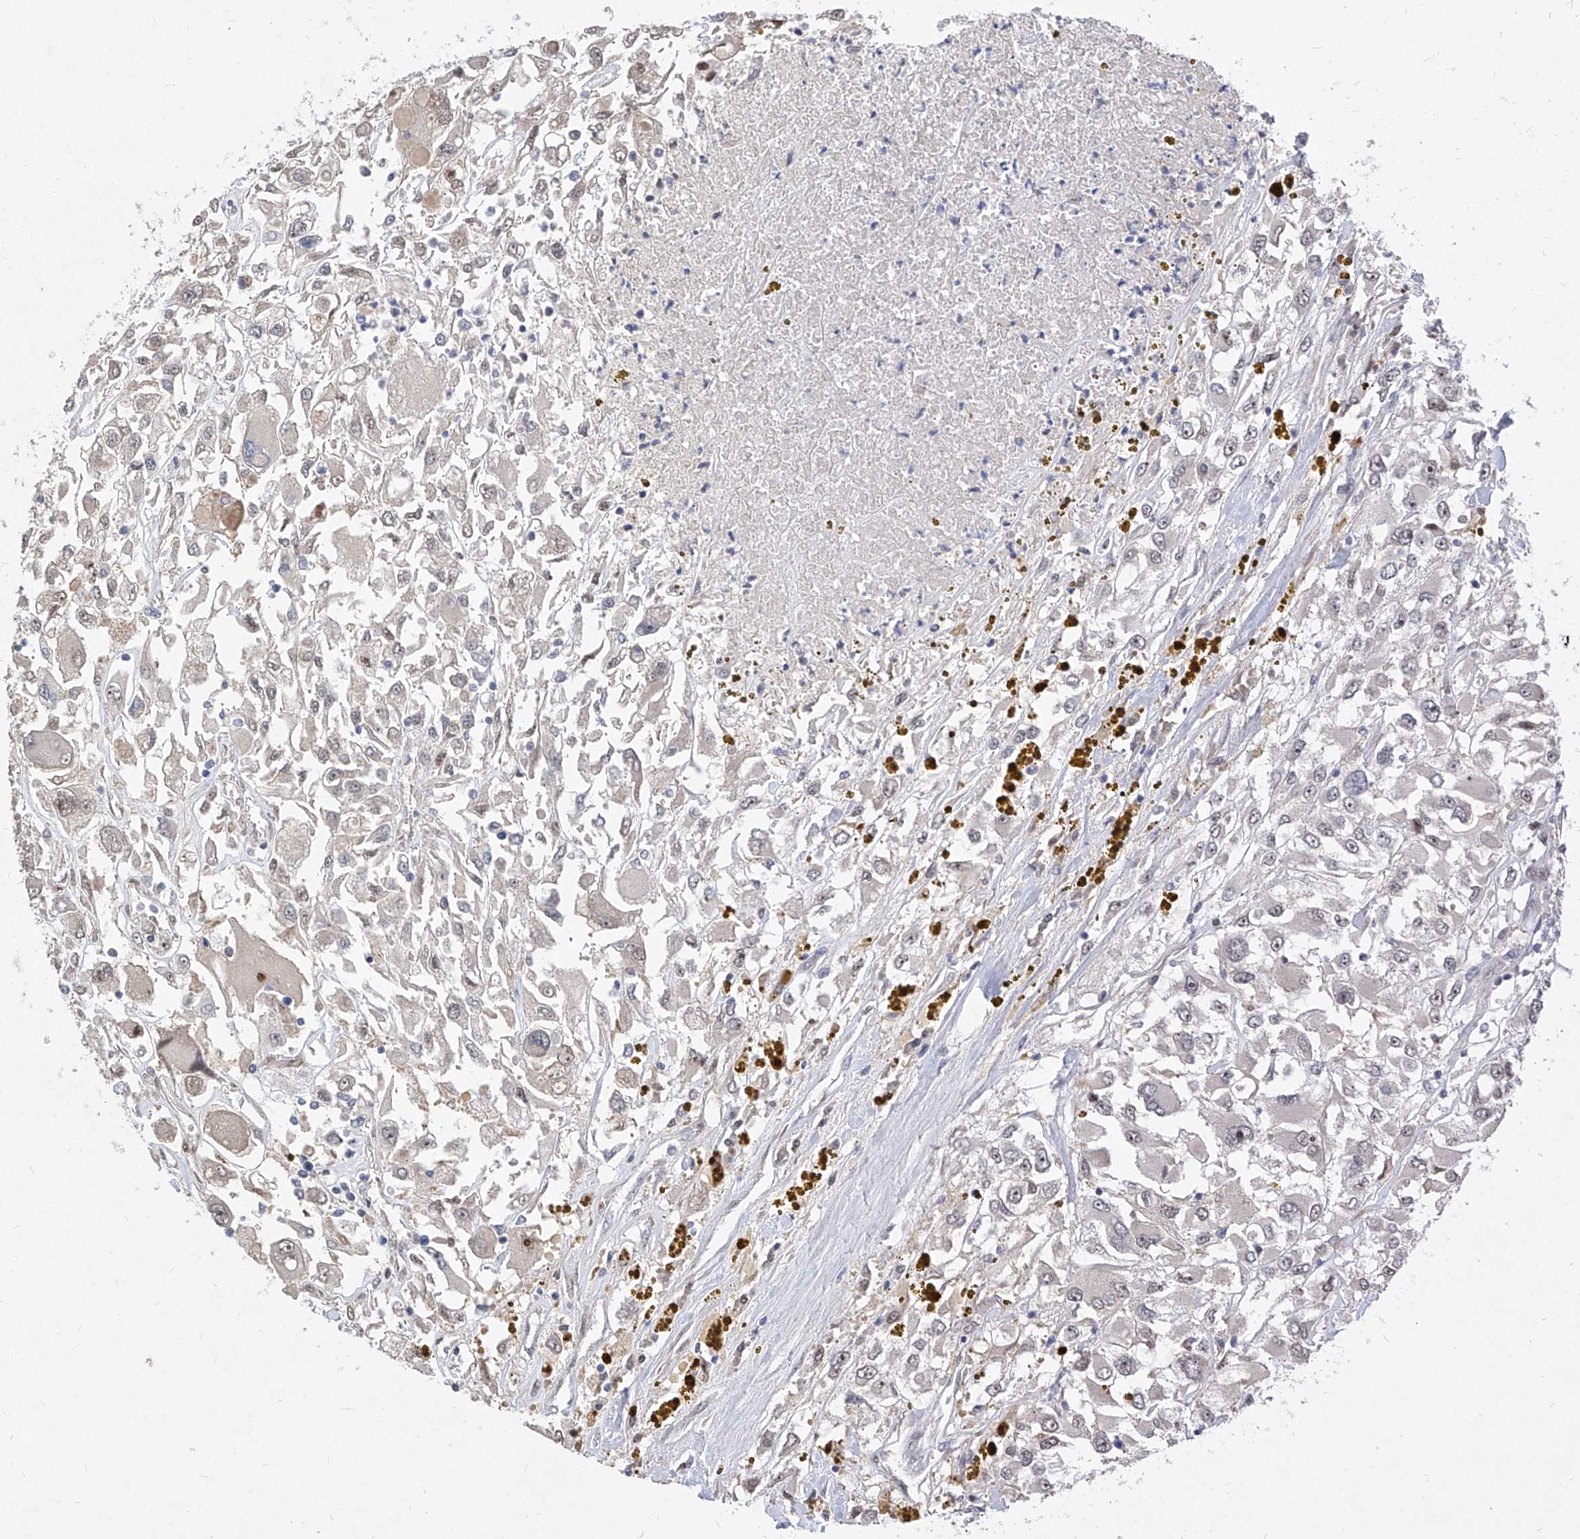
{"staining": {"intensity": "negative", "quantity": "none", "location": "none"}, "tissue": "renal cancer", "cell_type": "Tumor cells", "image_type": "cancer", "snomed": [{"axis": "morphology", "description": "Adenocarcinoma, NOS"}, {"axis": "topography", "description": "Kidney"}], "caption": "Immunohistochemistry (IHC) of human adenocarcinoma (renal) demonstrates no expression in tumor cells.", "gene": "LGR4", "patient": {"sex": "female", "age": 52}}